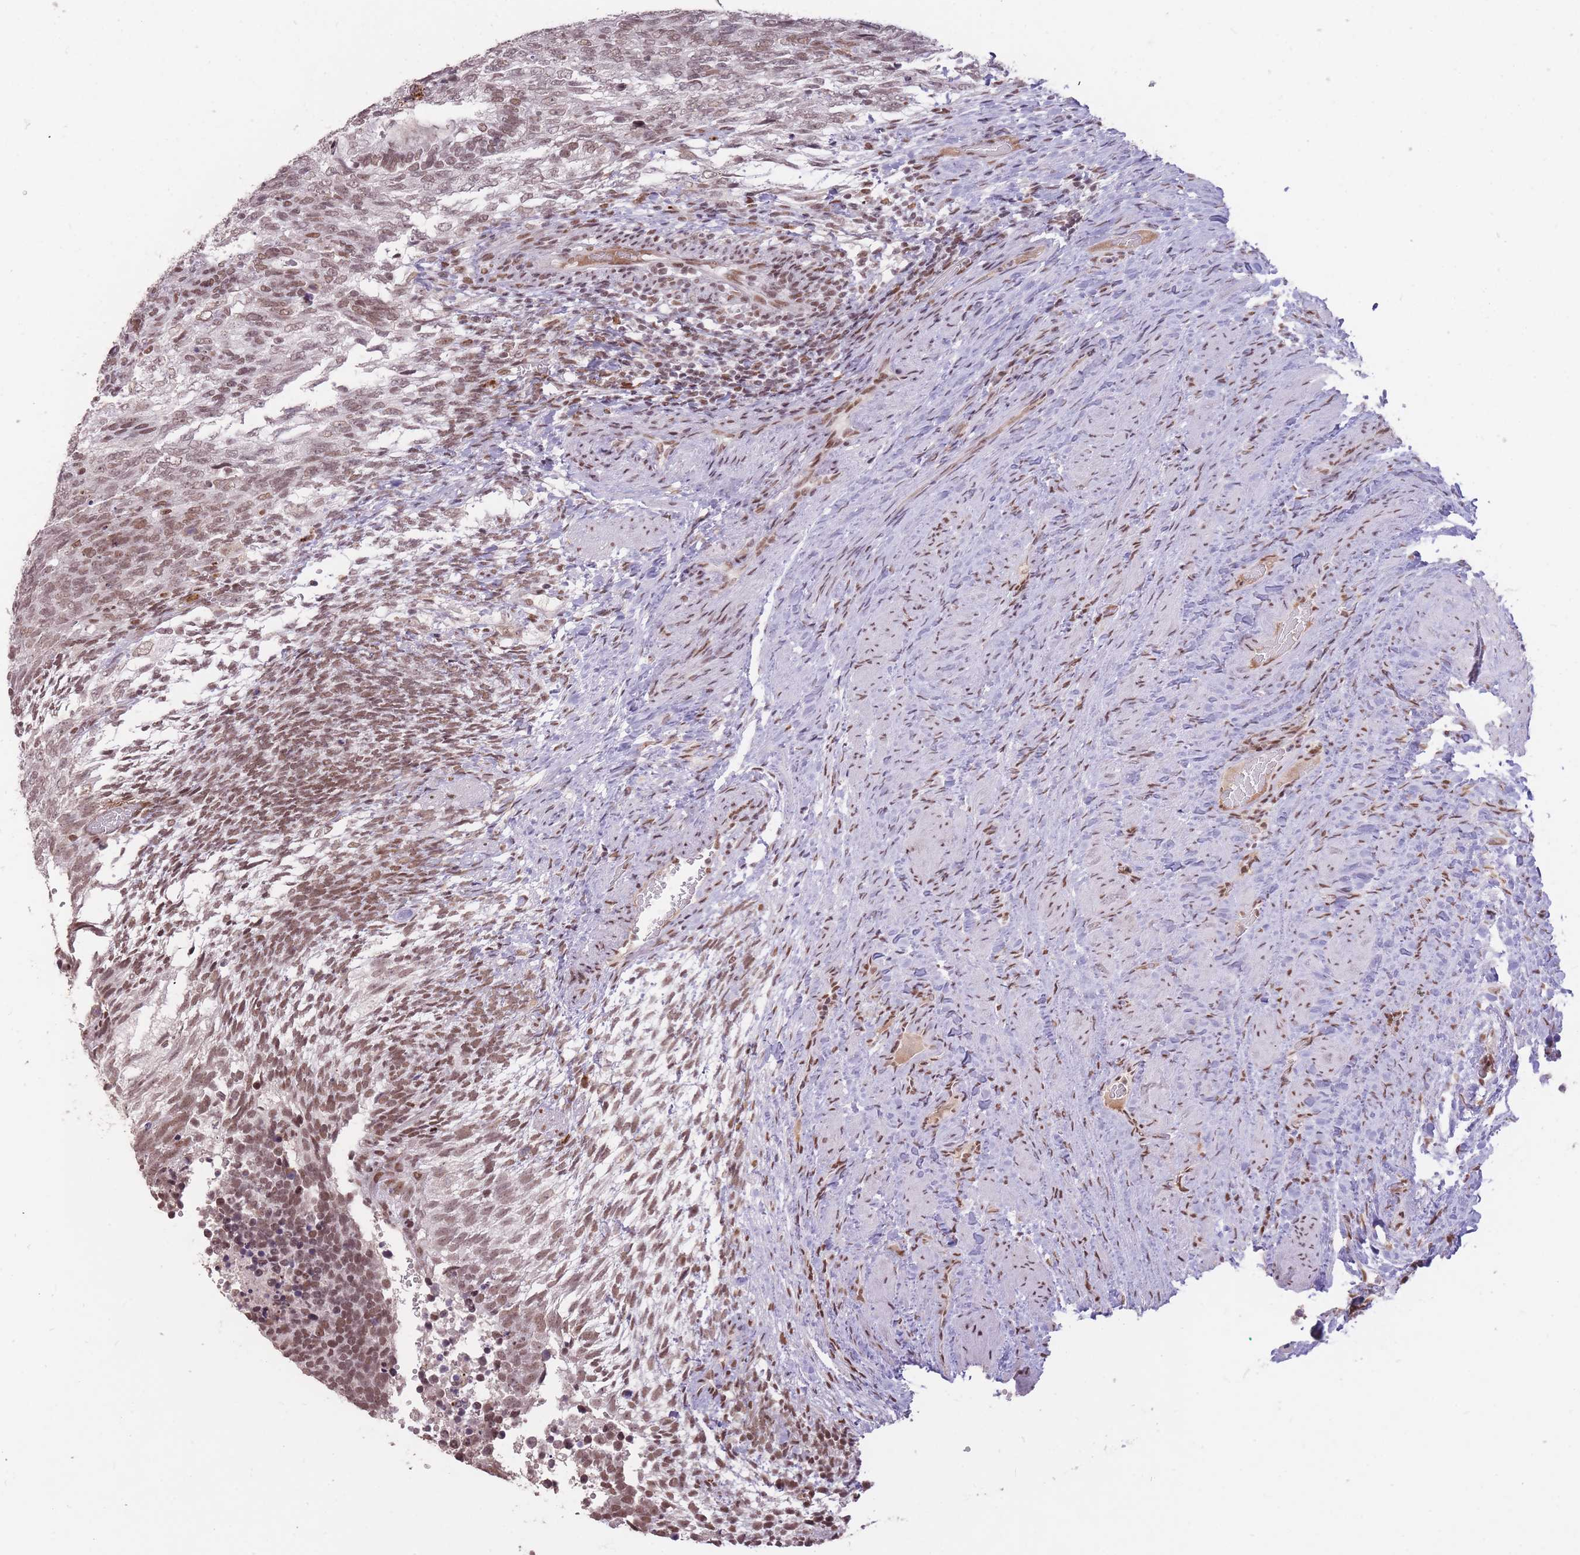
{"staining": {"intensity": "moderate", "quantity": ">75%", "location": "nuclear"}, "tissue": "testis cancer", "cell_type": "Tumor cells", "image_type": "cancer", "snomed": [{"axis": "morphology", "description": "Carcinoma, Embryonal, NOS"}, {"axis": "topography", "description": "Testis"}], "caption": "This image shows immunohistochemistry staining of testis cancer, with medium moderate nuclear expression in about >75% of tumor cells.", "gene": "HNRNPUL1", "patient": {"sex": "male", "age": 23}}